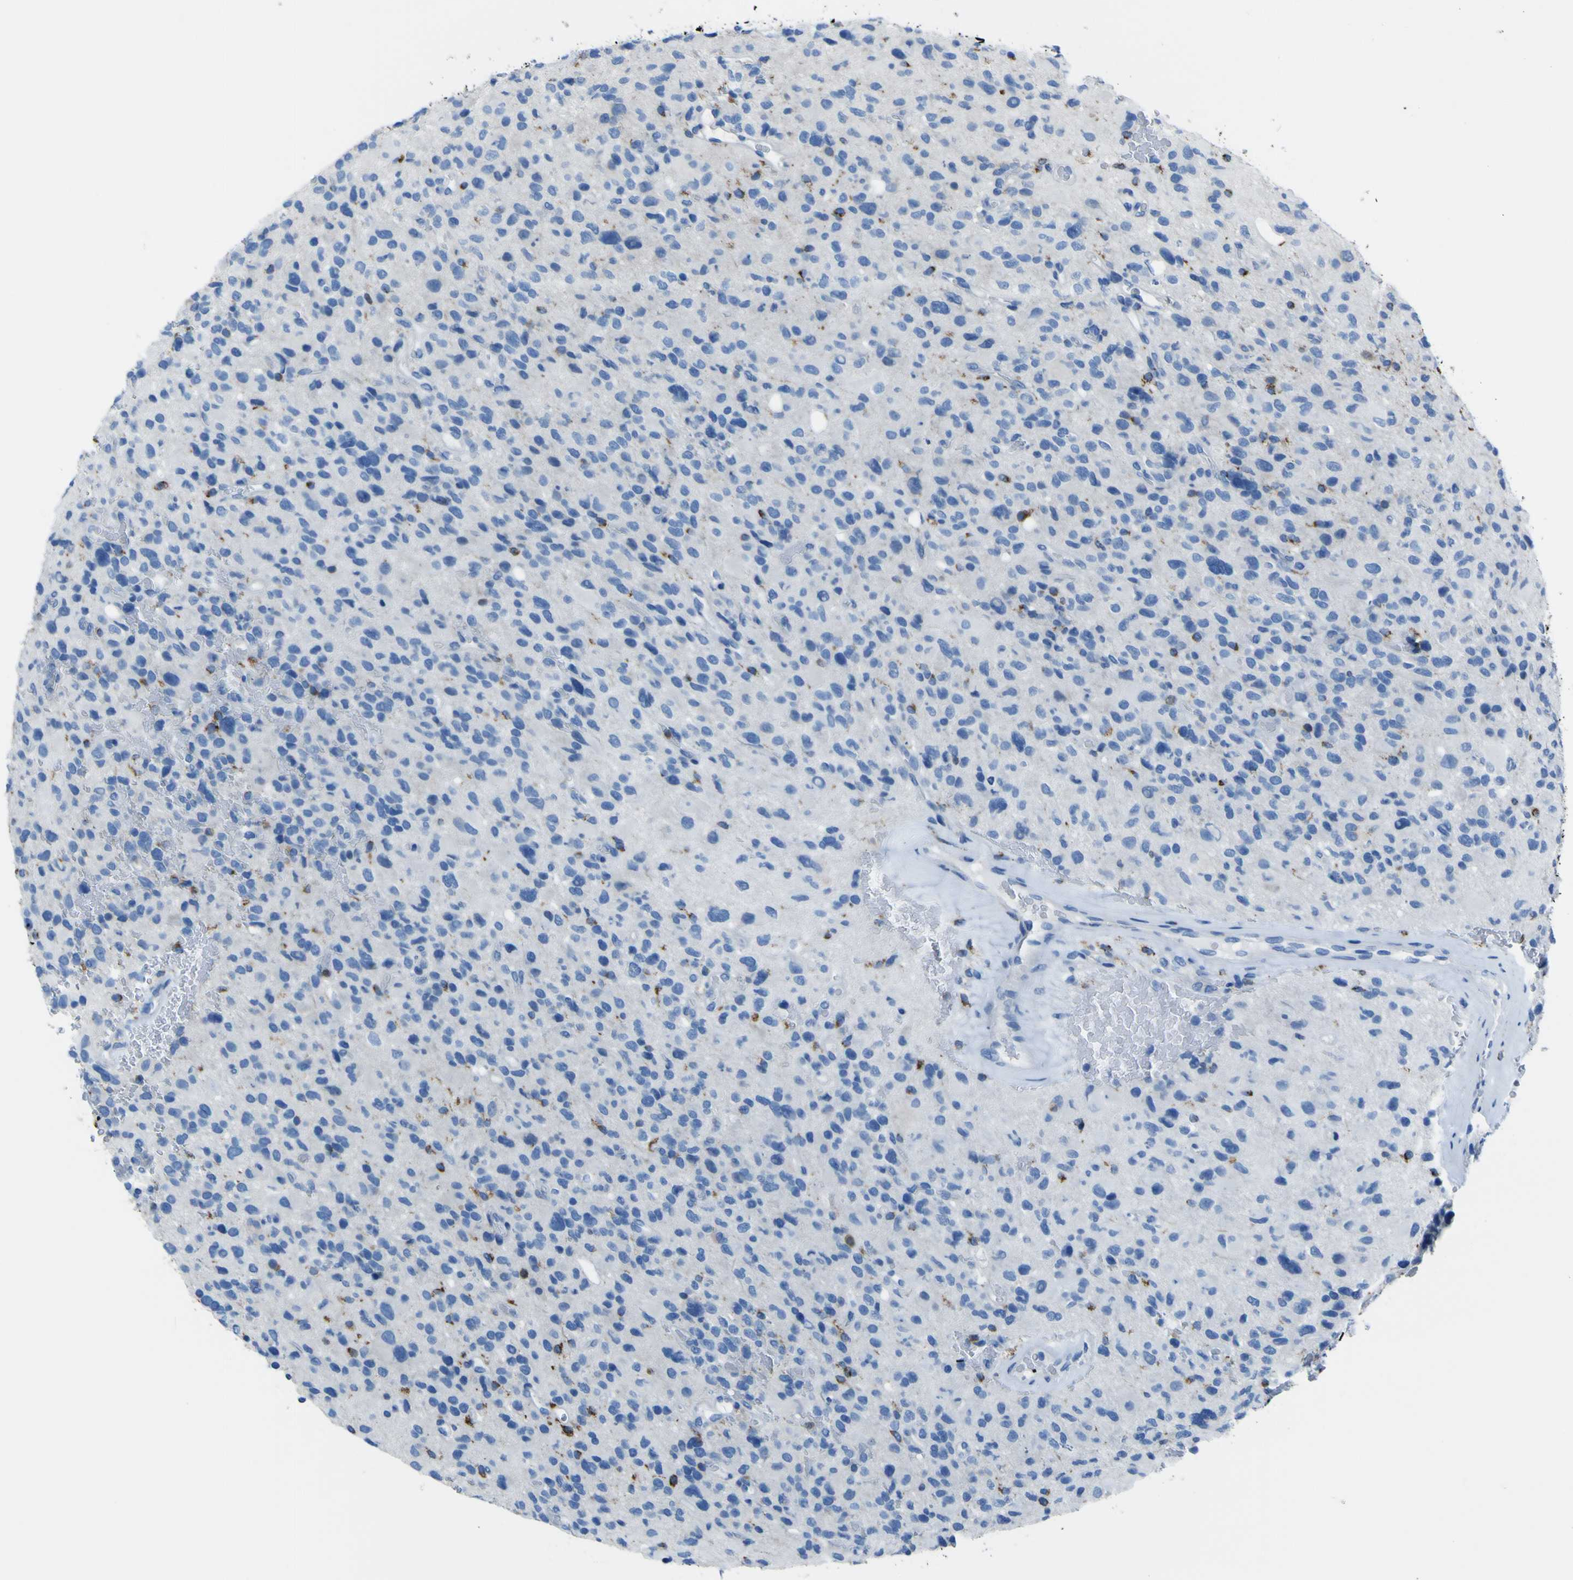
{"staining": {"intensity": "moderate", "quantity": "<25%", "location": "cytoplasmic/membranous"}, "tissue": "glioma", "cell_type": "Tumor cells", "image_type": "cancer", "snomed": [{"axis": "morphology", "description": "Glioma, malignant, High grade"}, {"axis": "topography", "description": "Brain"}], "caption": "Immunohistochemical staining of human glioma reveals moderate cytoplasmic/membranous protein expression in about <25% of tumor cells. (DAB (3,3'-diaminobenzidine) = brown stain, brightfield microscopy at high magnification).", "gene": "ACSL1", "patient": {"sex": "male", "age": 48}}